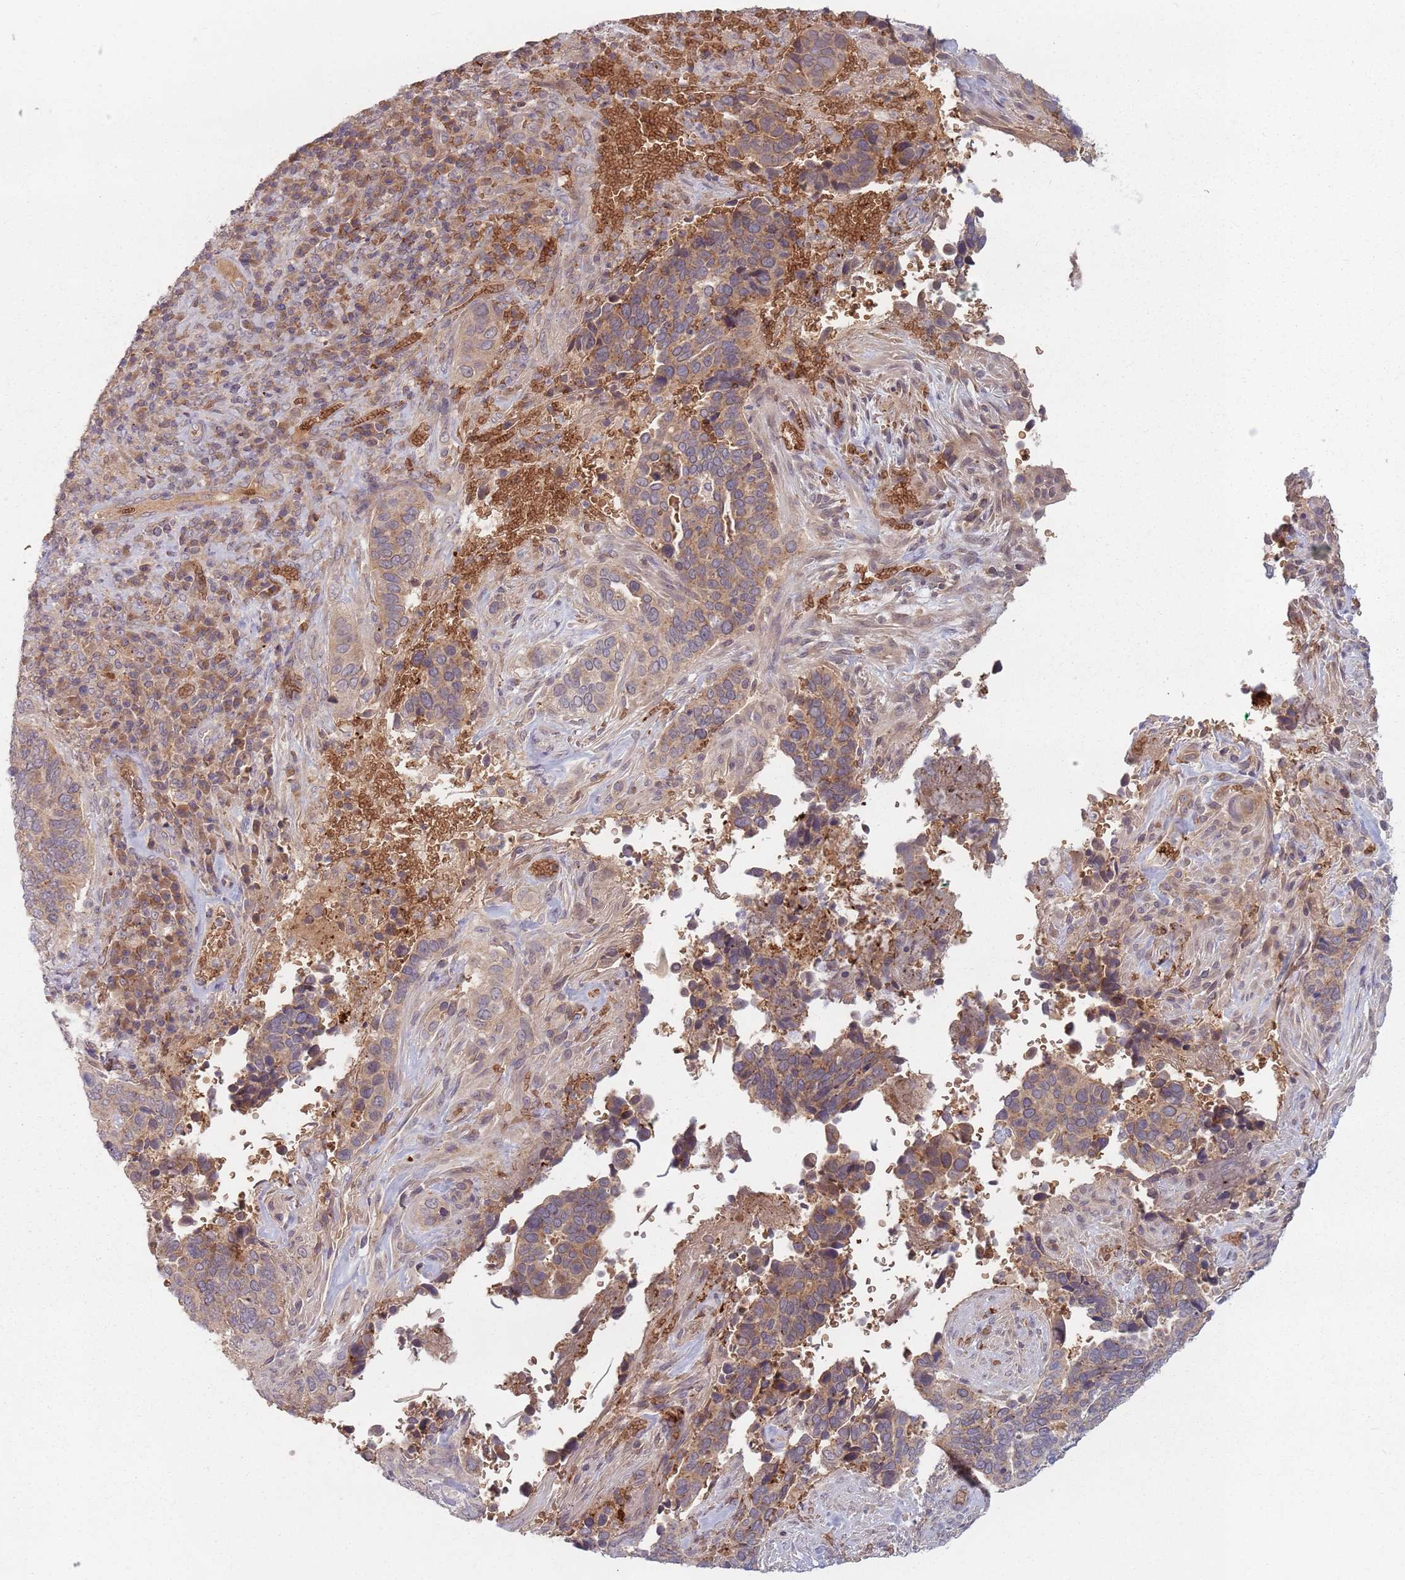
{"staining": {"intensity": "moderate", "quantity": "25%-75%", "location": "cytoplasmic/membranous"}, "tissue": "cervical cancer", "cell_type": "Tumor cells", "image_type": "cancer", "snomed": [{"axis": "morphology", "description": "Squamous cell carcinoma, NOS"}, {"axis": "topography", "description": "Cervix"}], "caption": "High-magnification brightfield microscopy of cervical cancer stained with DAB (brown) and counterstained with hematoxylin (blue). tumor cells exhibit moderate cytoplasmic/membranous staining is present in about25%-75% of cells.", "gene": "ASB13", "patient": {"sex": "female", "age": 38}}